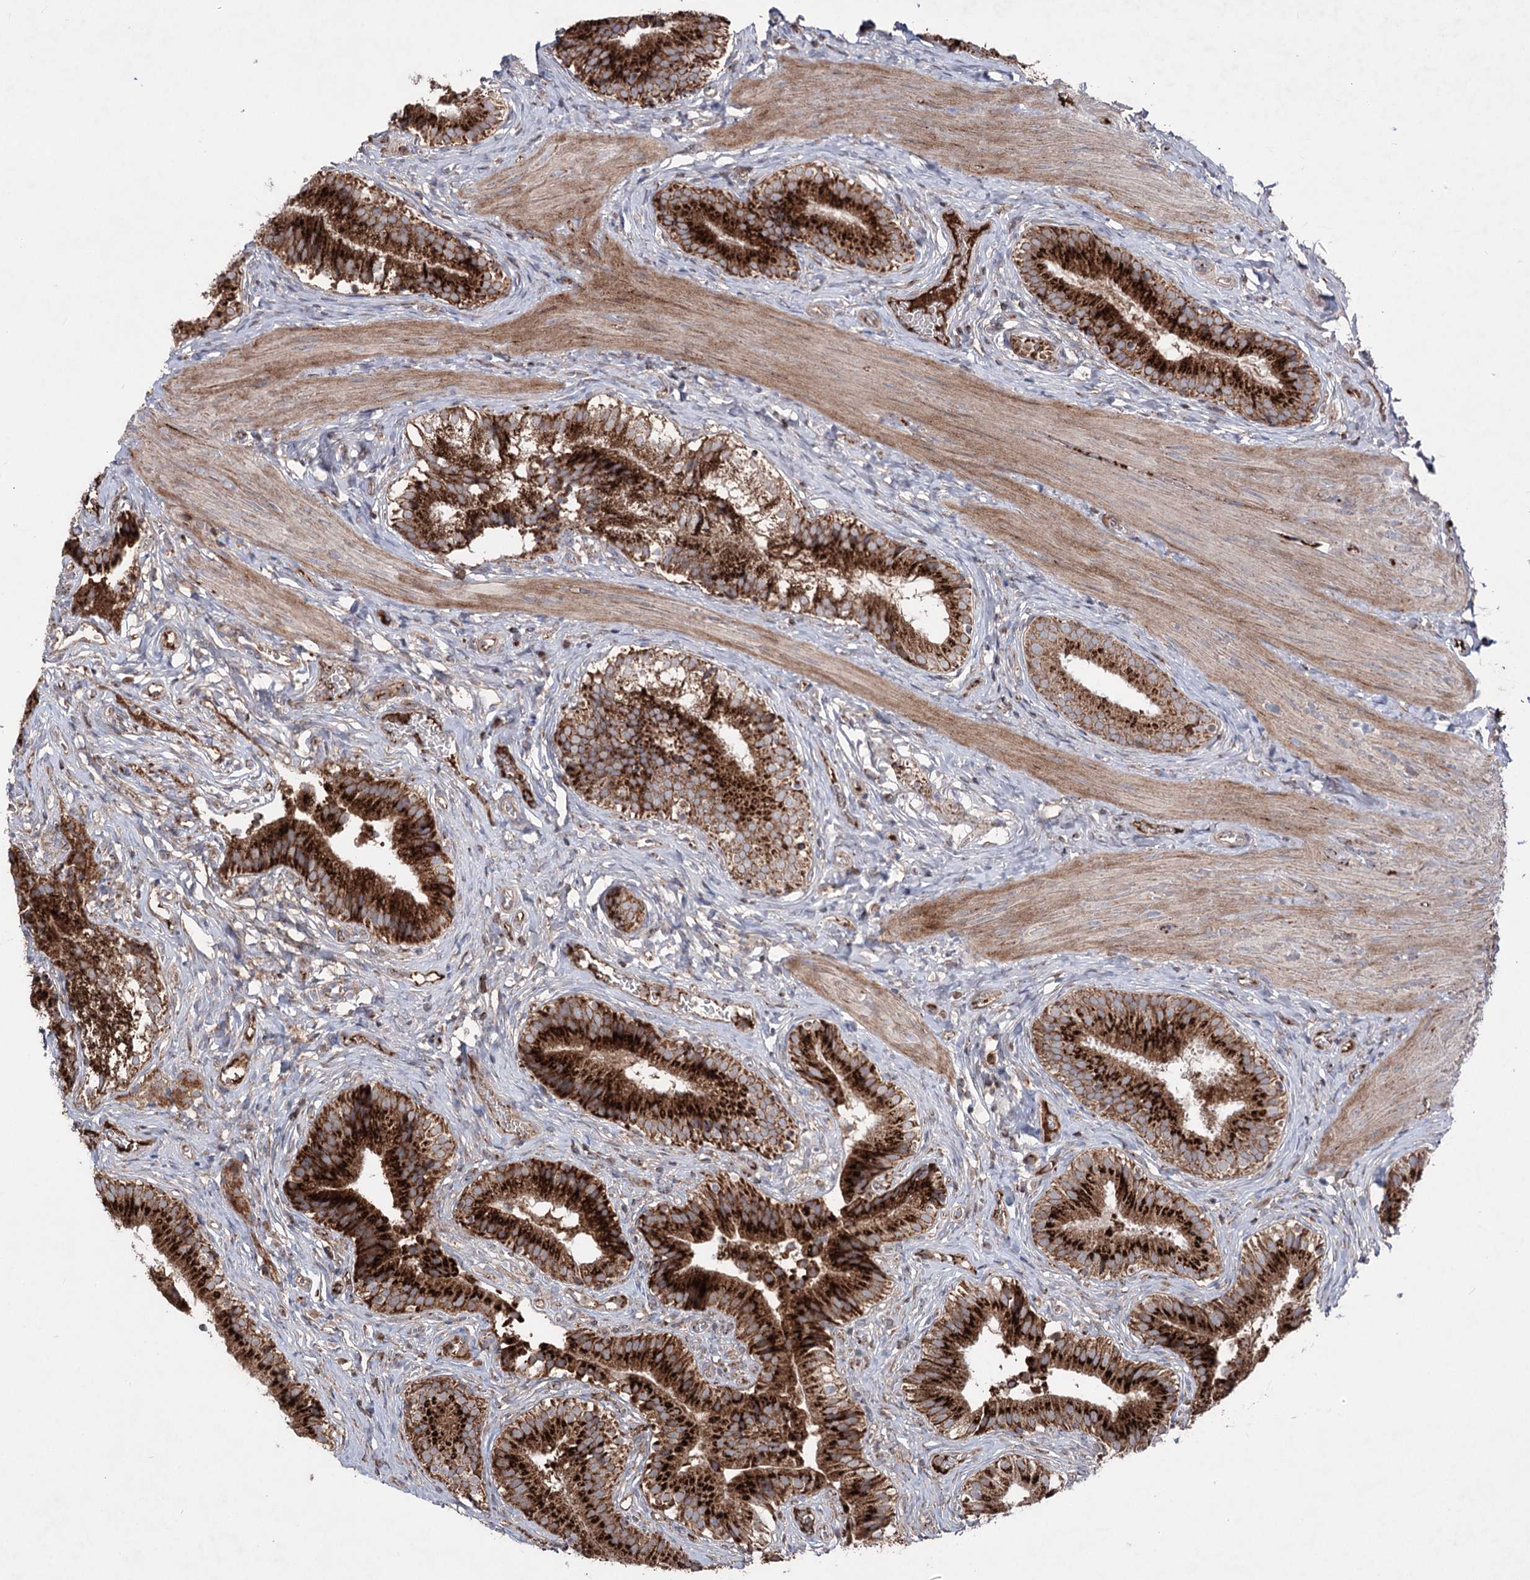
{"staining": {"intensity": "strong", "quantity": ">75%", "location": "cytoplasmic/membranous"}, "tissue": "gallbladder", "cell_type": "Glandular cells", "image_type": "normal", "snomed": [{"axis": "morphology", "description": "Normal tissue, NOS"}, {"axis": "topography", "description": "Gallbladder"}], "caption": "This photomicrograph shows IHC staining of benign gallbladder, with high strong cytoplasmic/membranous staining in approximately >75% of glandular cells.", "gene": "ARHGAP20", "patient": {"sex": "female", "age": 47}}